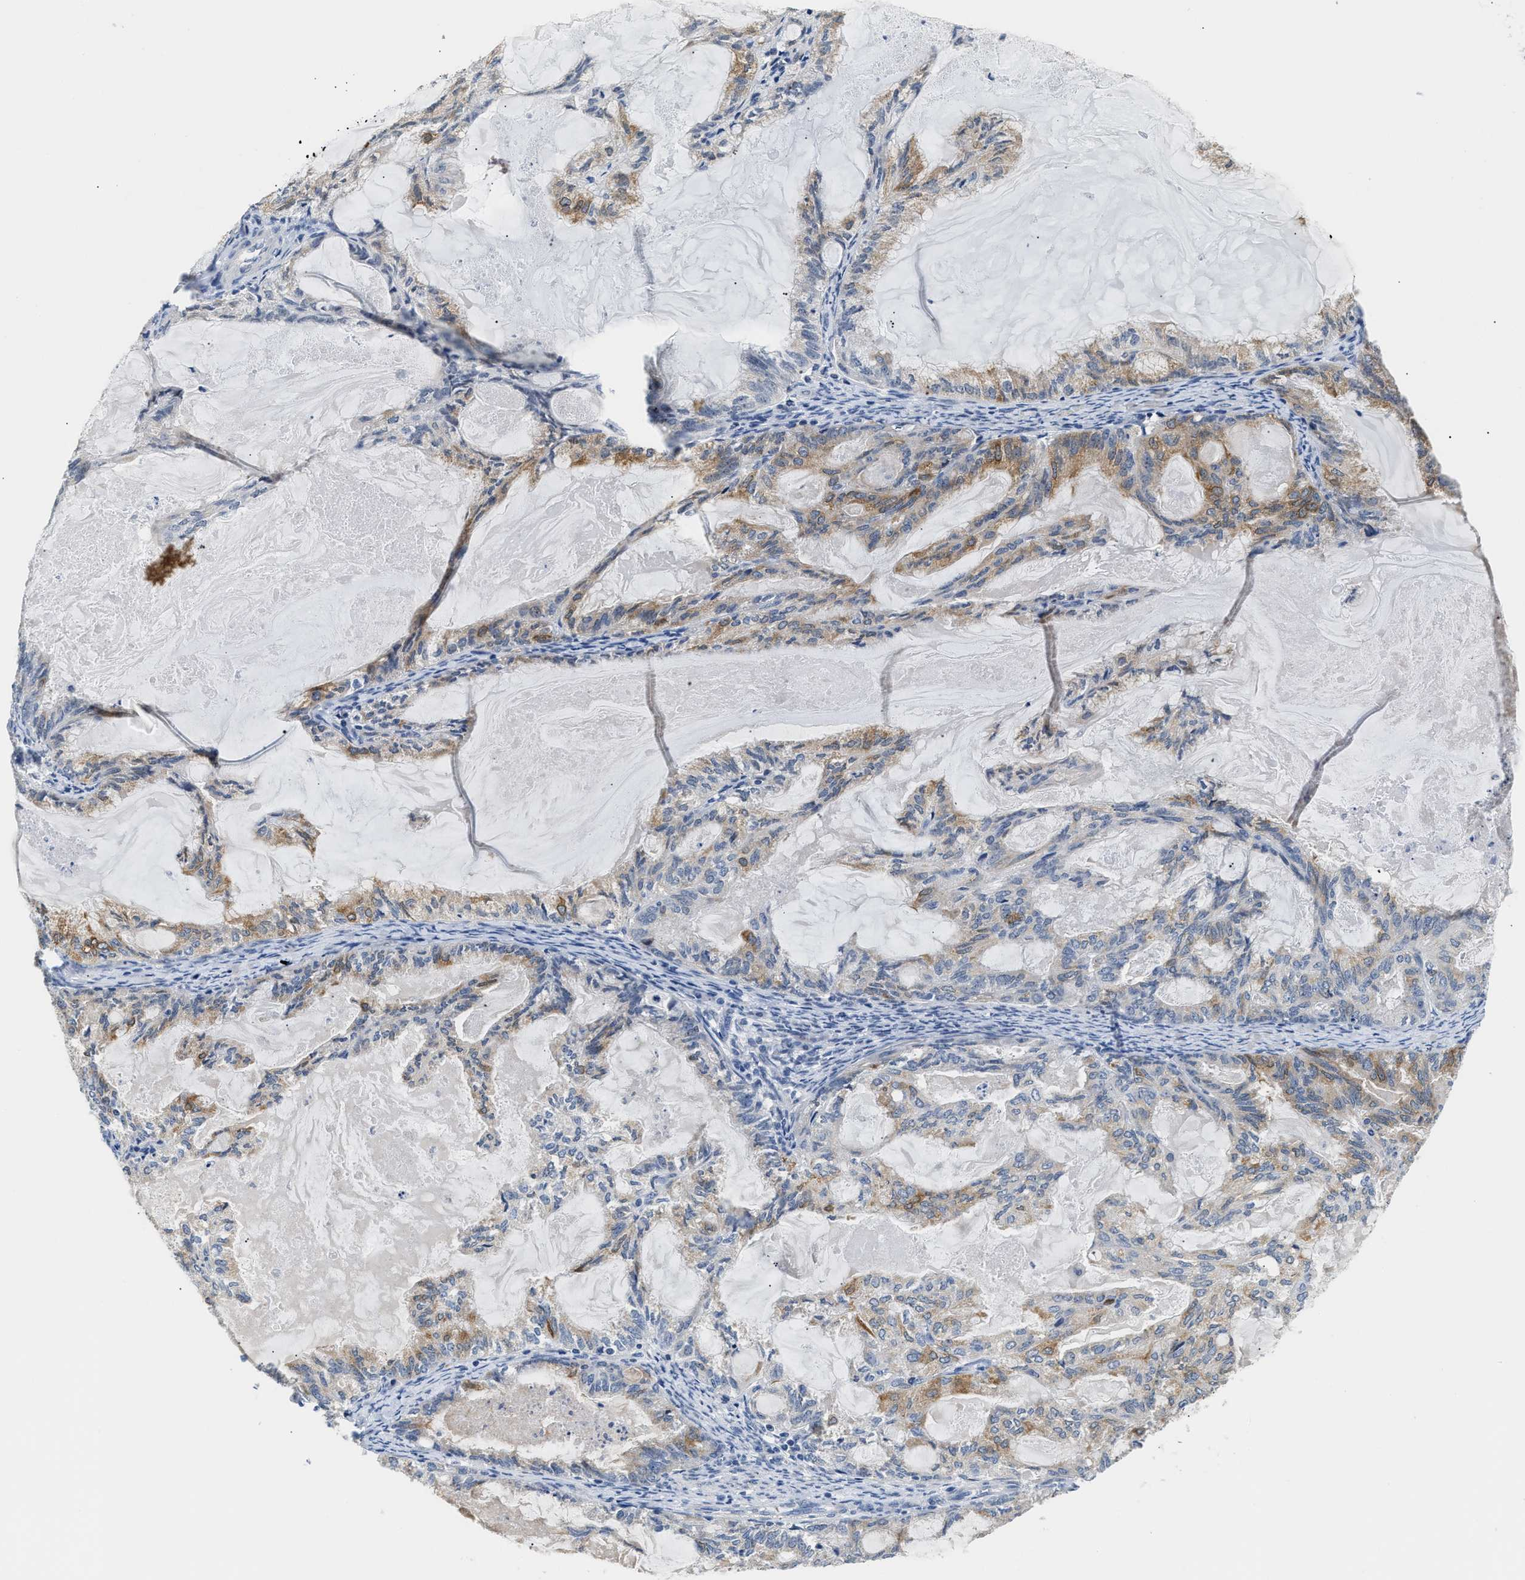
{"staining": {"intensity": "moderate", "quantity": "25%-75%", "location": "cytoplasmic/membranous"}, "tissue": "endometrial cancer", "cell_type": "Tumor cells", "image_type": "cancer", "snomed": [{"axis": "morphology", "description": "Adenocarcinoma, NOS"}, {"axis": "topography", "description": "Endometrium"}], "caption": "Protein positivity by immunohistochemistry (IHC) displays moderate cytoplasmic/membranous expression in approximately 25%-75% of tumor cells in endometrial adenocarcinoma. The protein of interest is shown in brown color, while the nuclei are stained blue.", "gene": "CLGN", "patient": {"sex": "female", "age": 86}}